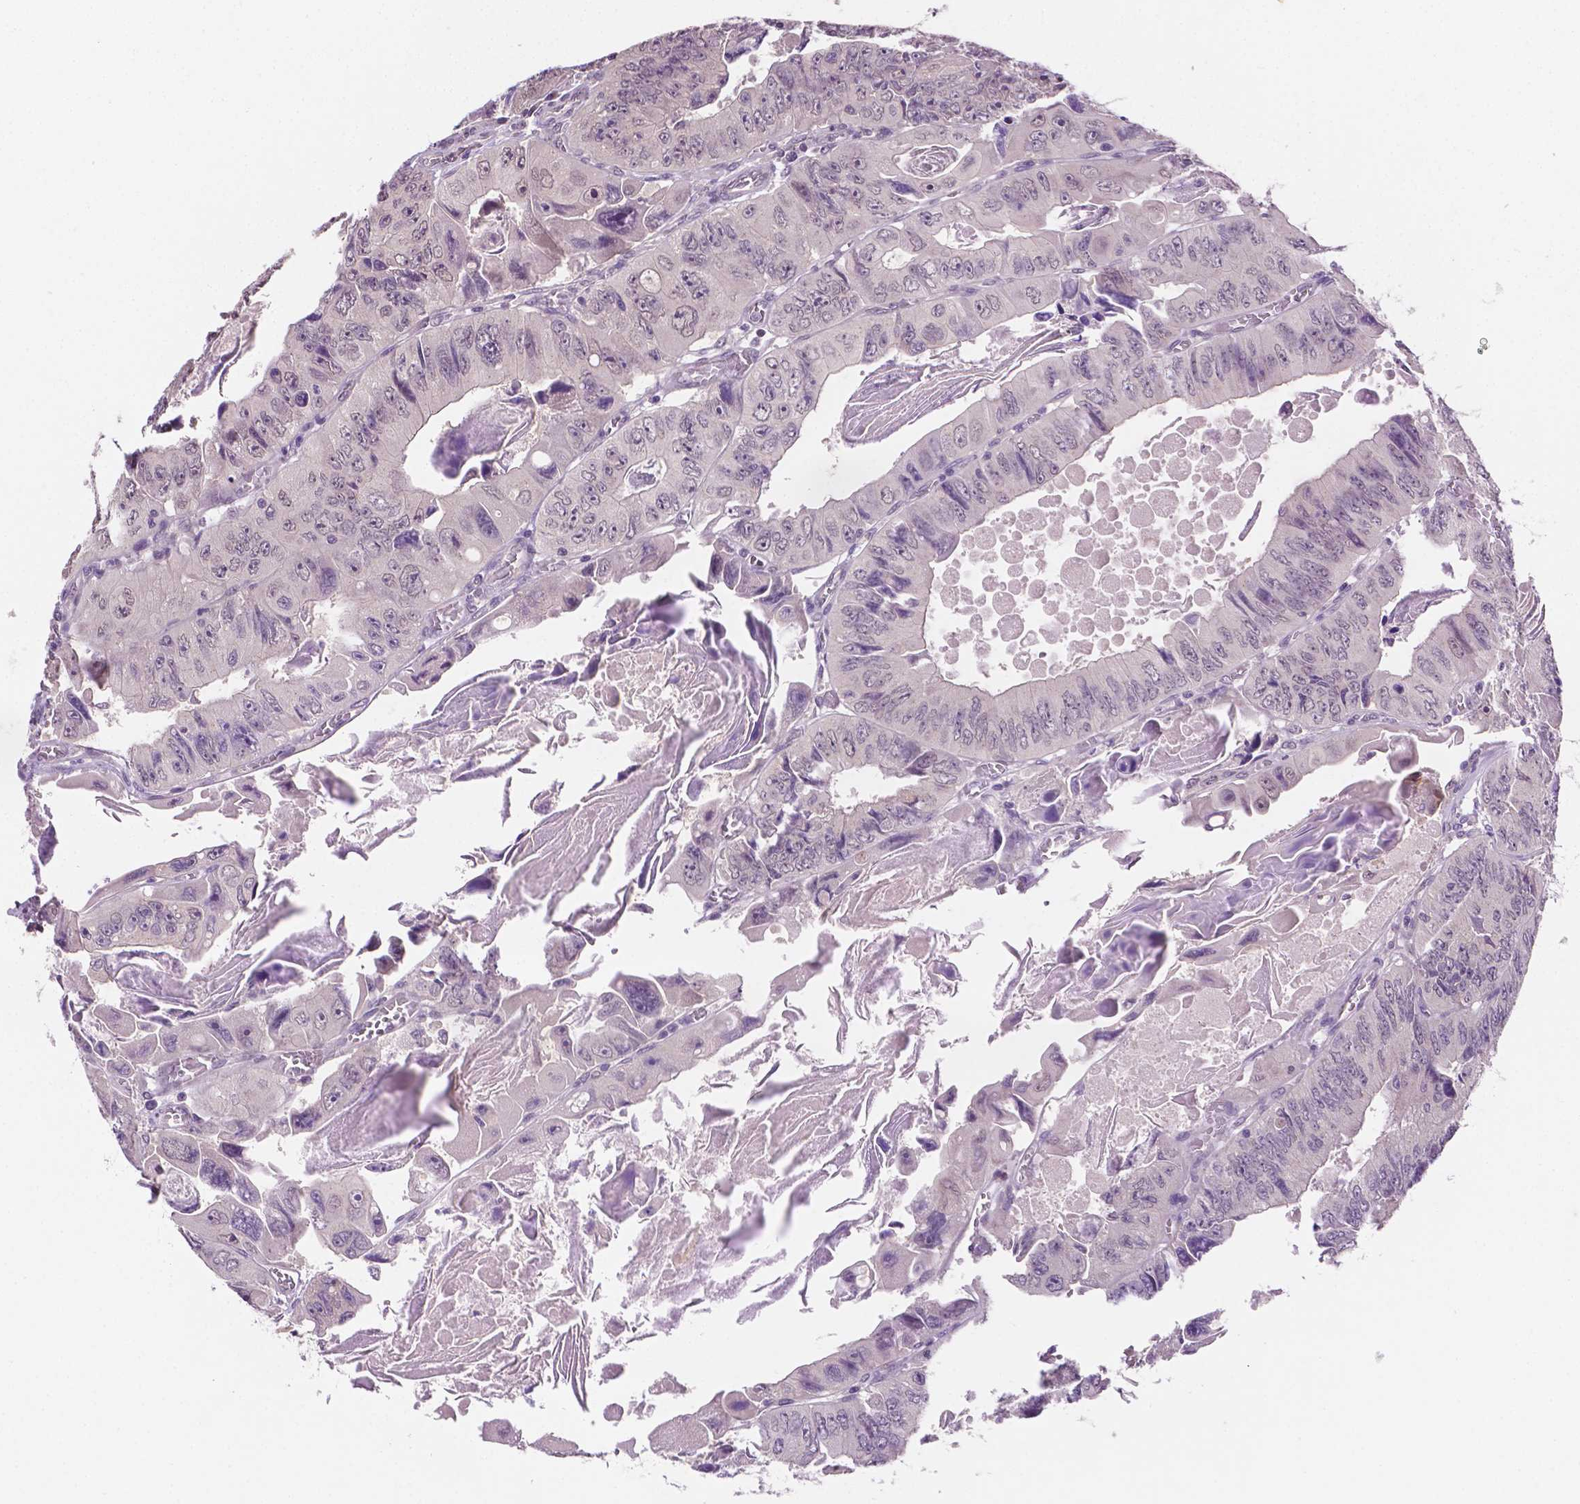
{"staining": {"intensity": "negative", "quantity": "none", "location": "none"}, "tissue": "colorectal cancer", "cell_type": "Tumor cells", "image_type": "cancer", "snomed": [{"axis": "morphology", "description": "Adenocarcinoma, NOS"}, {"axis": "topography", "description": "Colon"}], "caption": "A micrograph of human colorectal cancer (adenocarcinoma) is negative for staining in tumor cells.", "gene": "MROH6", "patient": {"sex": "female", "age": 84}}